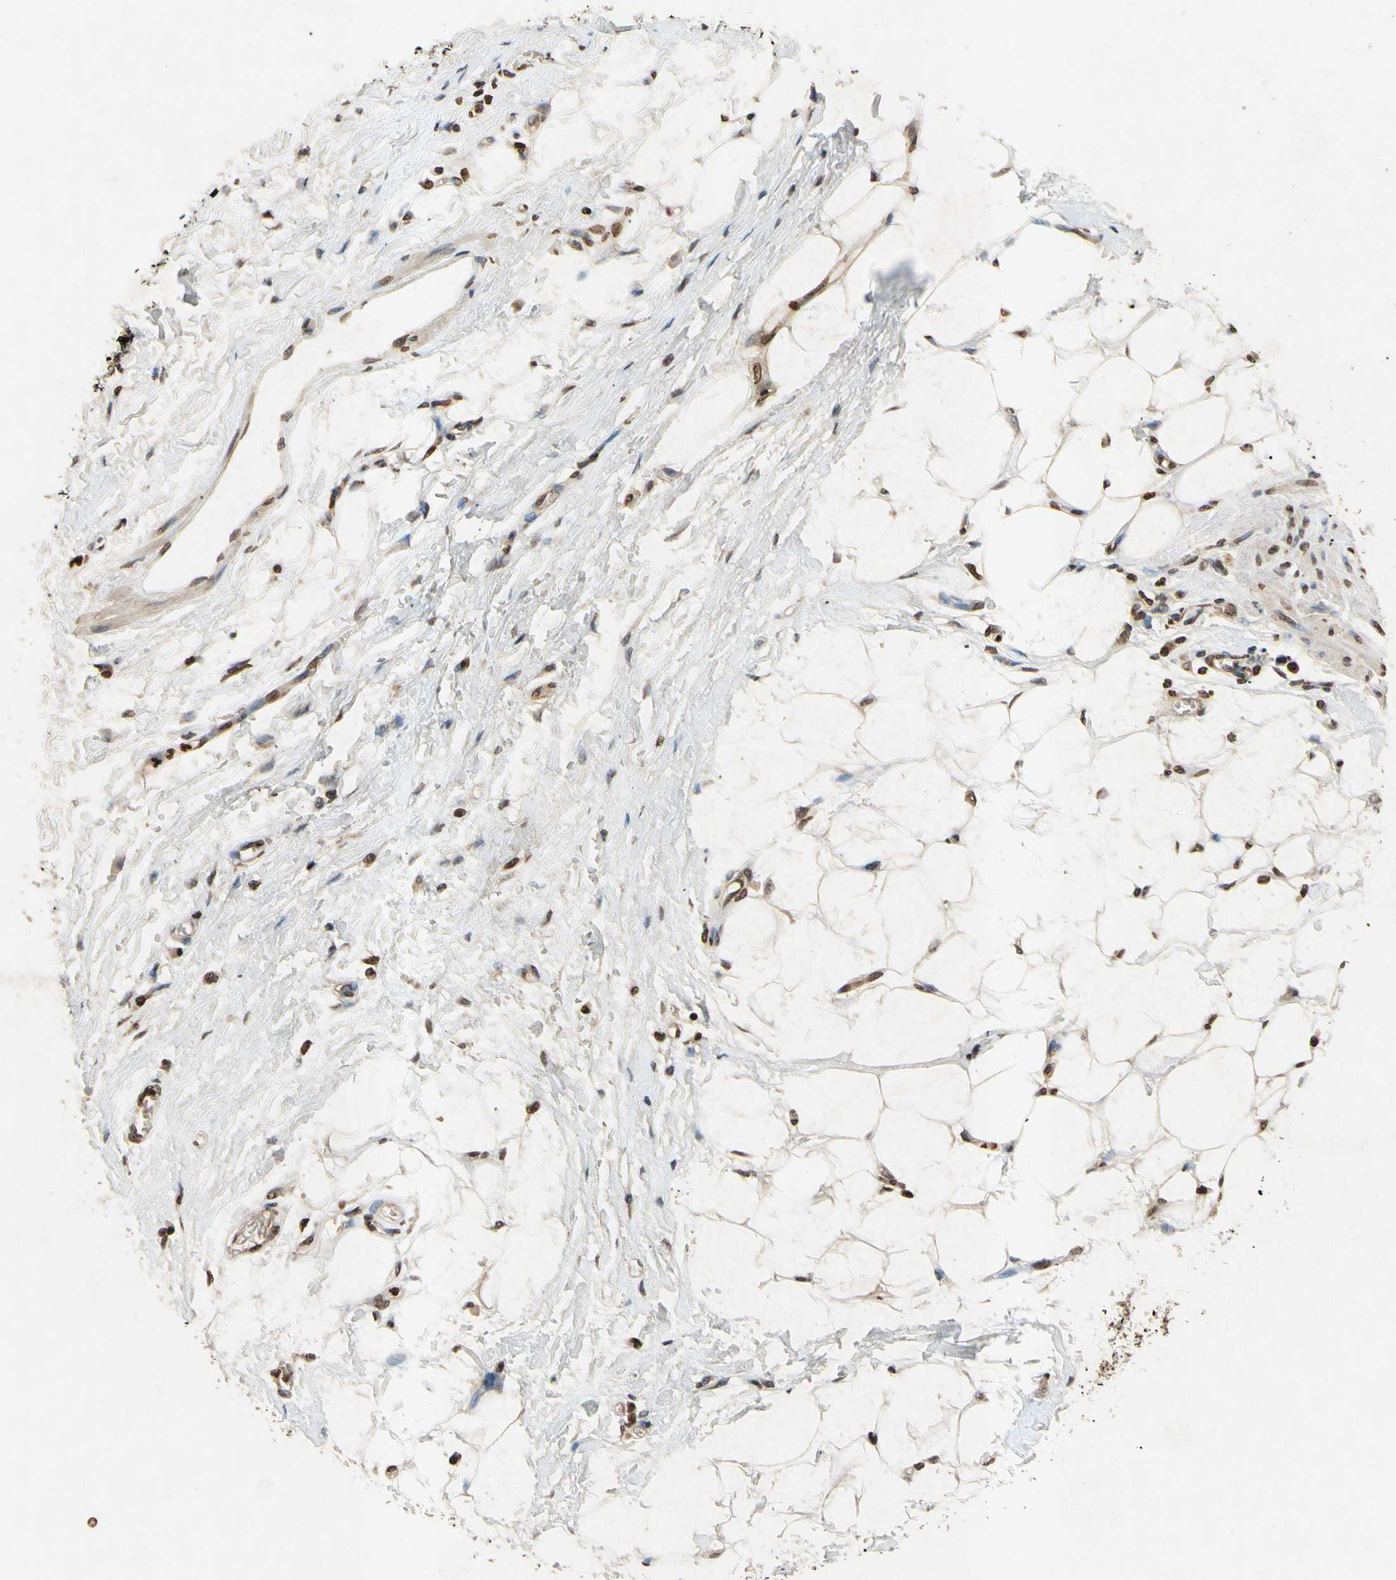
{"staining": {"intensity": "moderate", "quantity": ">75%", "location": "cytoplasmic/membranous,nuclear"}, "tissue": "adipose tissue", "cell_type": "Adipocytes", "image_type": "normal", "snomed": [{"axis": "morphology", "description": "Normal tissue, NOS"}, {"axis": "morphology", "description": "Urothelial carcinoma, High grade"}, {"axis": "topography", "description": "Vascular tissue"}, {"axis": "topography", "description": "Urinary bladder"}], "caption": "About >75% of adipocytes in normal adipose tissue reveal moderate cytoplasmic/membranous,nuclear protein positivity as visualized by brown immunohistochemical staining.", "gene": "HOXB3", "patient": {"sex": "female", "age": 56}}